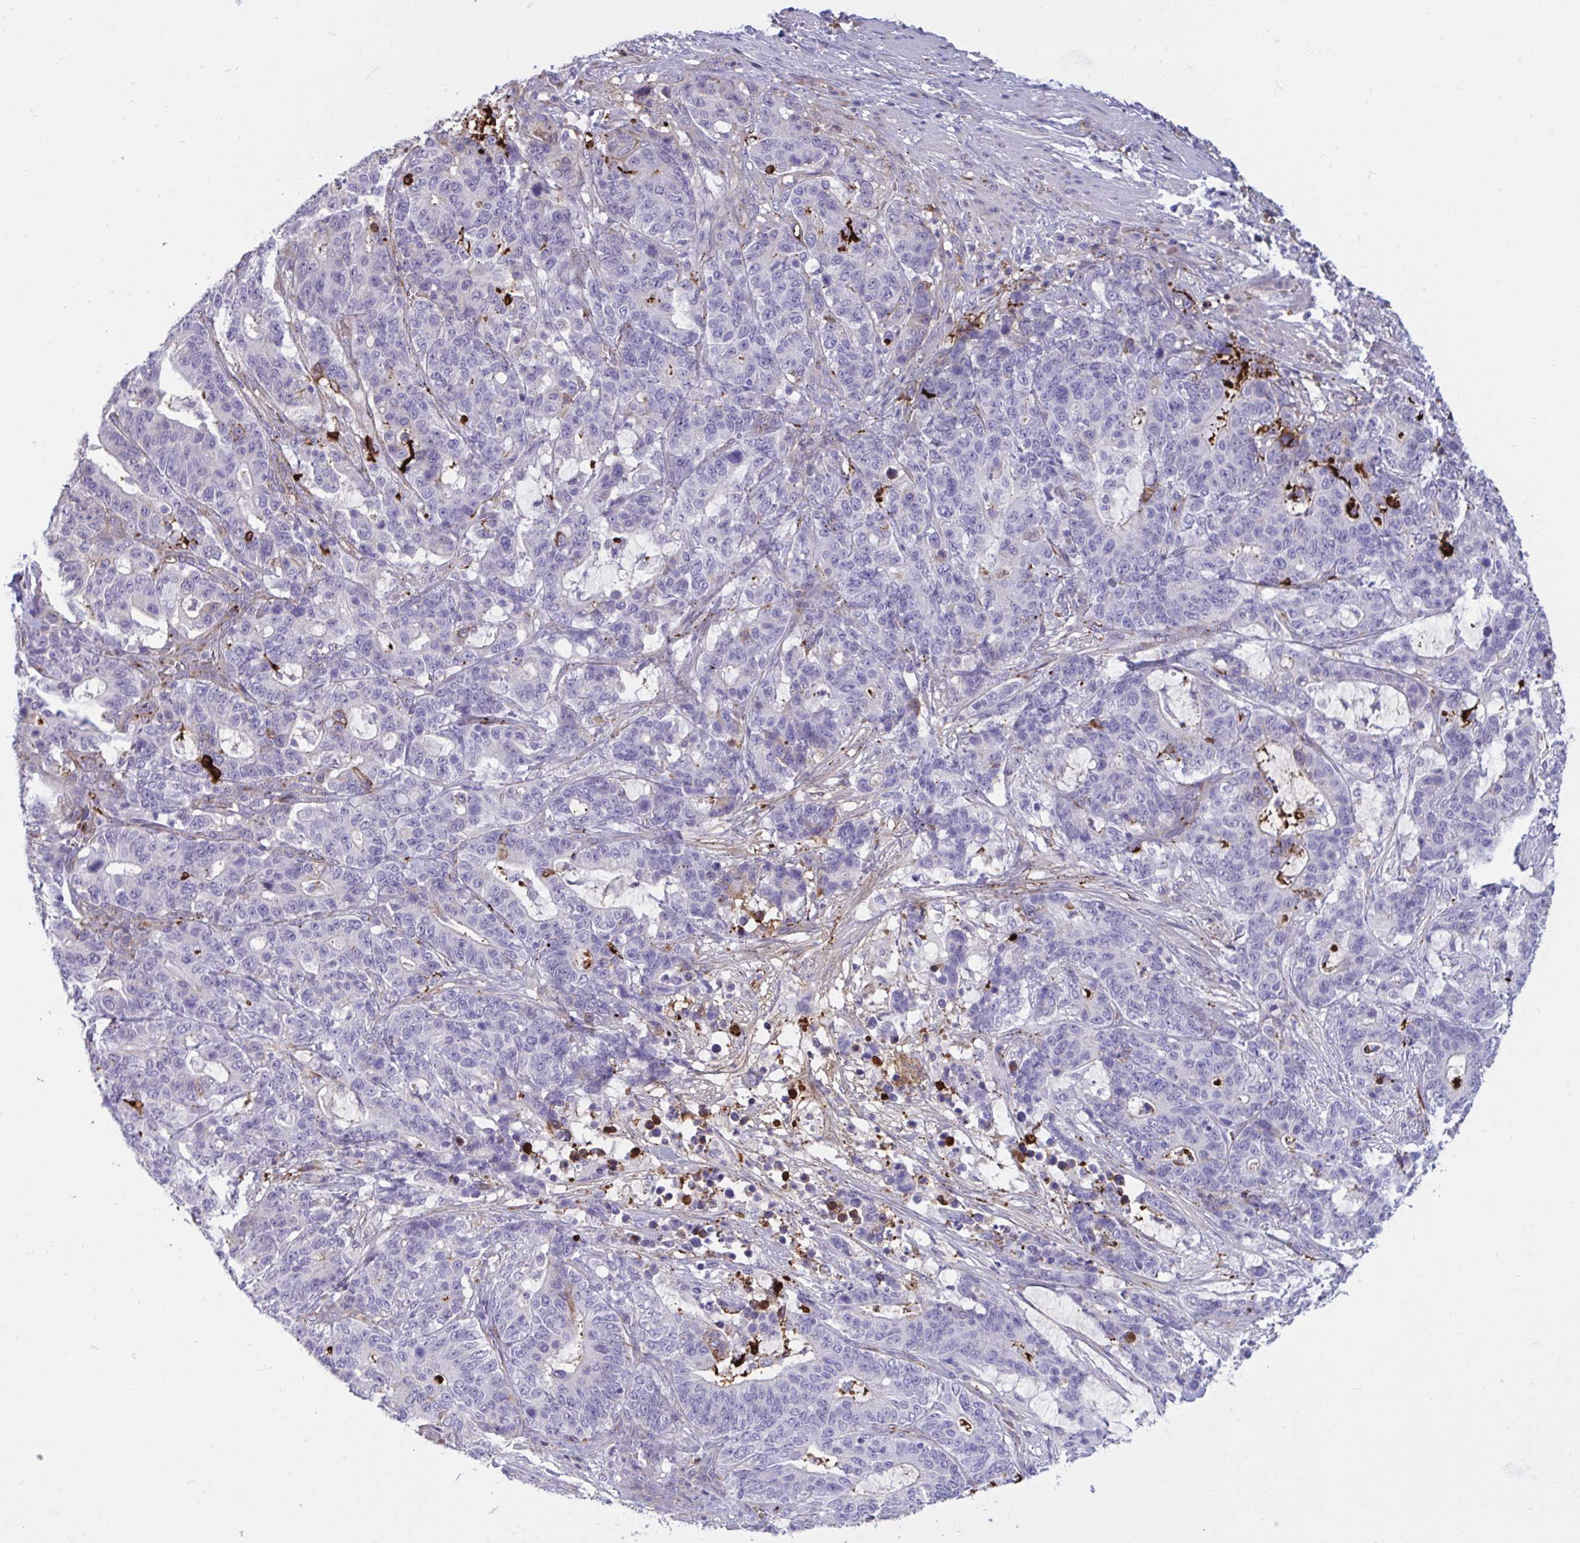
{"staining": {"intensity": "negative", "quantity": "none", "location": "none"}, "tissue": "stomach cancer", "cell_type": "Tumor cells", "image_type": "cancer", "snomed": [{"axis": "morphology", "description": "Normal tissue, NOS"}, {"axis": "morphology", "description": "Adenocarcinoma, NOS"}, {"axis": "topography", "description": "Stomach"}], "caption": "This is an immunohistochemistry micrograph of human stomach cancer (adenocarcinoma). There is no expression in tumor cells.", "gene": "F2", "patient": {"sex": "female", "age": 64}}